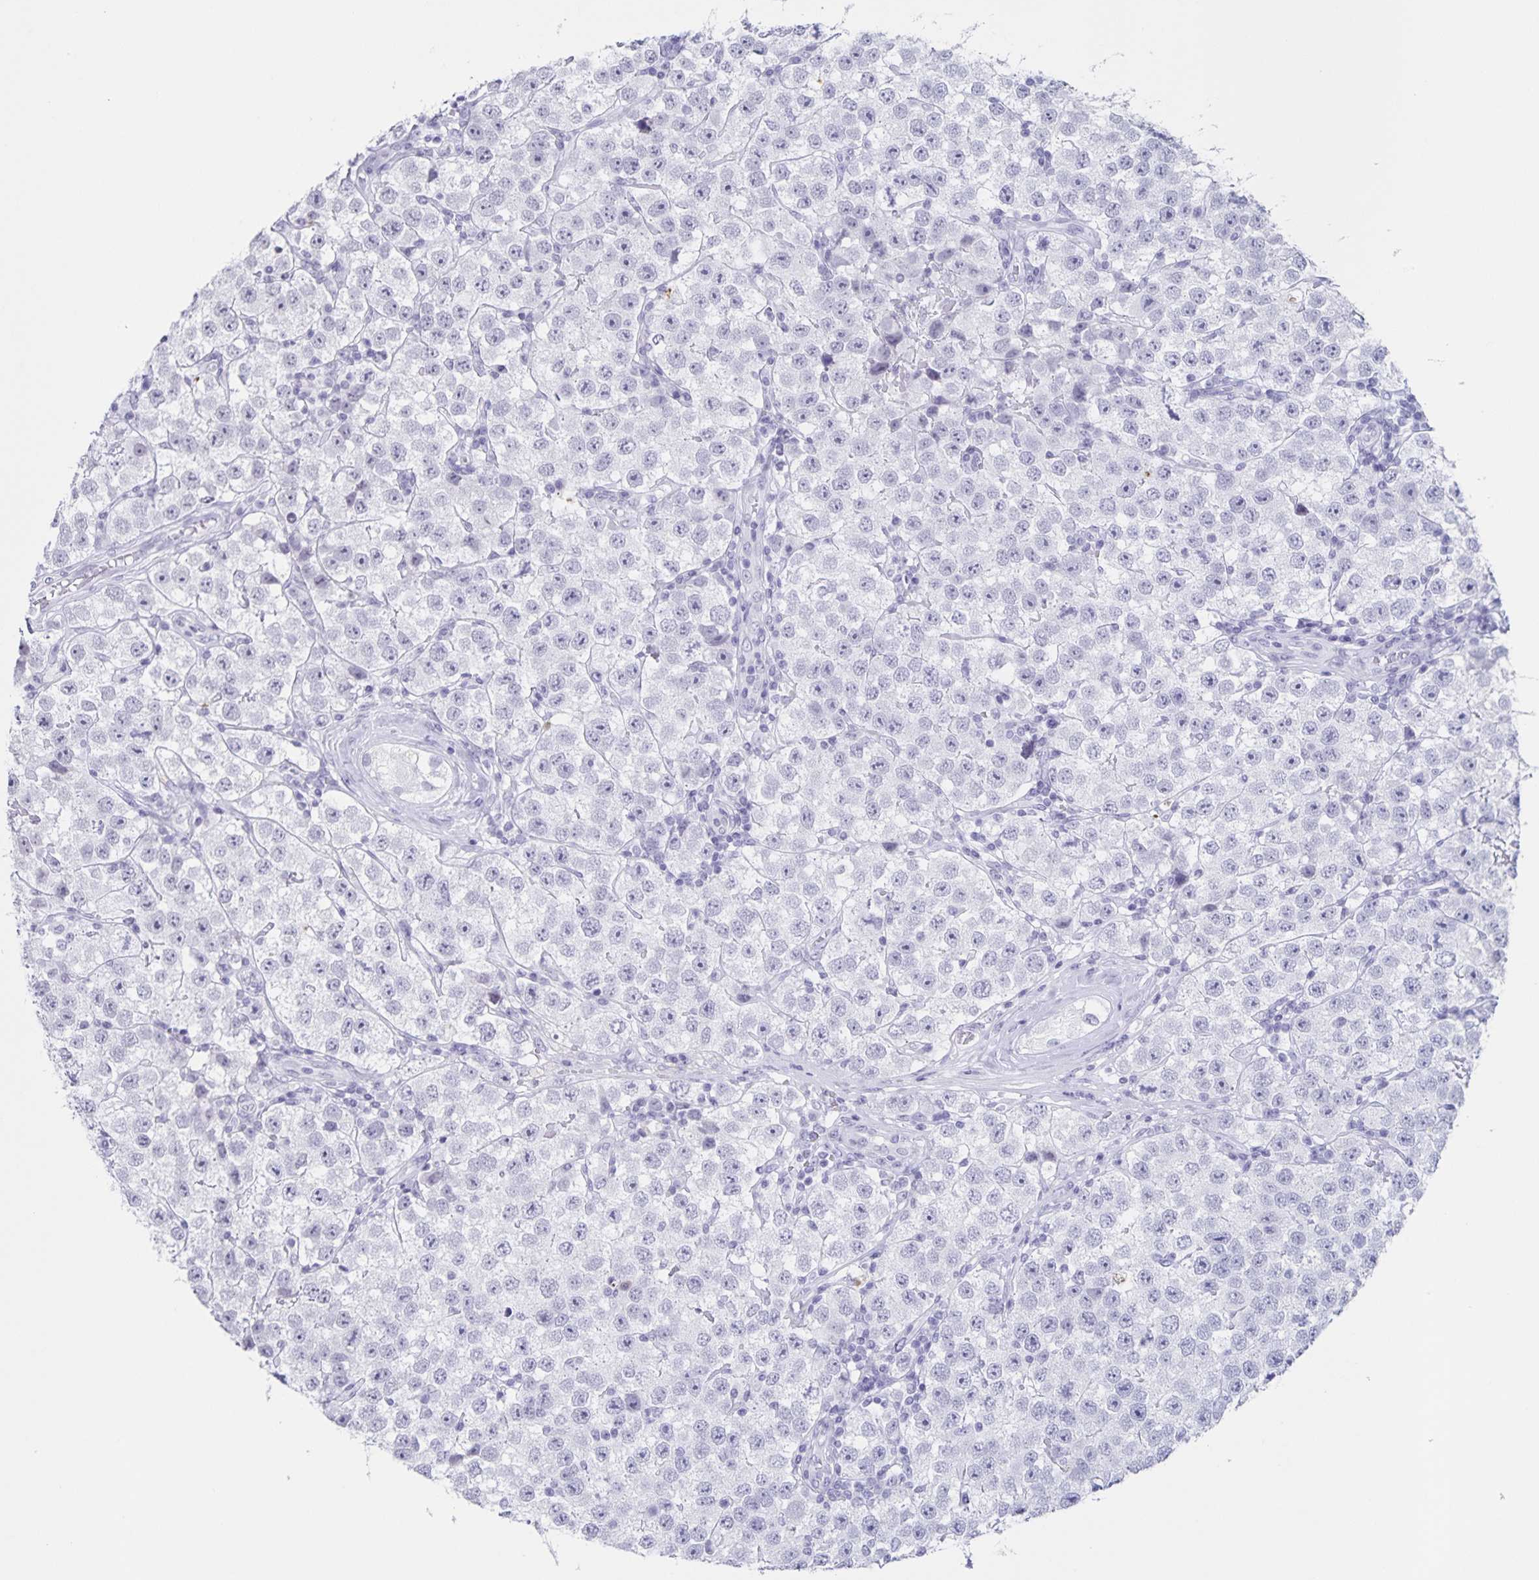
{"staining": {"intensity": "negative", "quantity": "none", "location": "none"}, "tissue": "testis cancer", "cell_type": "Tumor cells", "image_type": "cancer", "snomed": [{"axis": "morphology", "description": "Seminoma, NOS"}, {"axis": "topography", "description": "Testis"}], "caption": "IHC of testis seminoma displays no staining in tumor cells.", "gene": "LCE6A", "patient": {"sex": "male", "age": 34}}